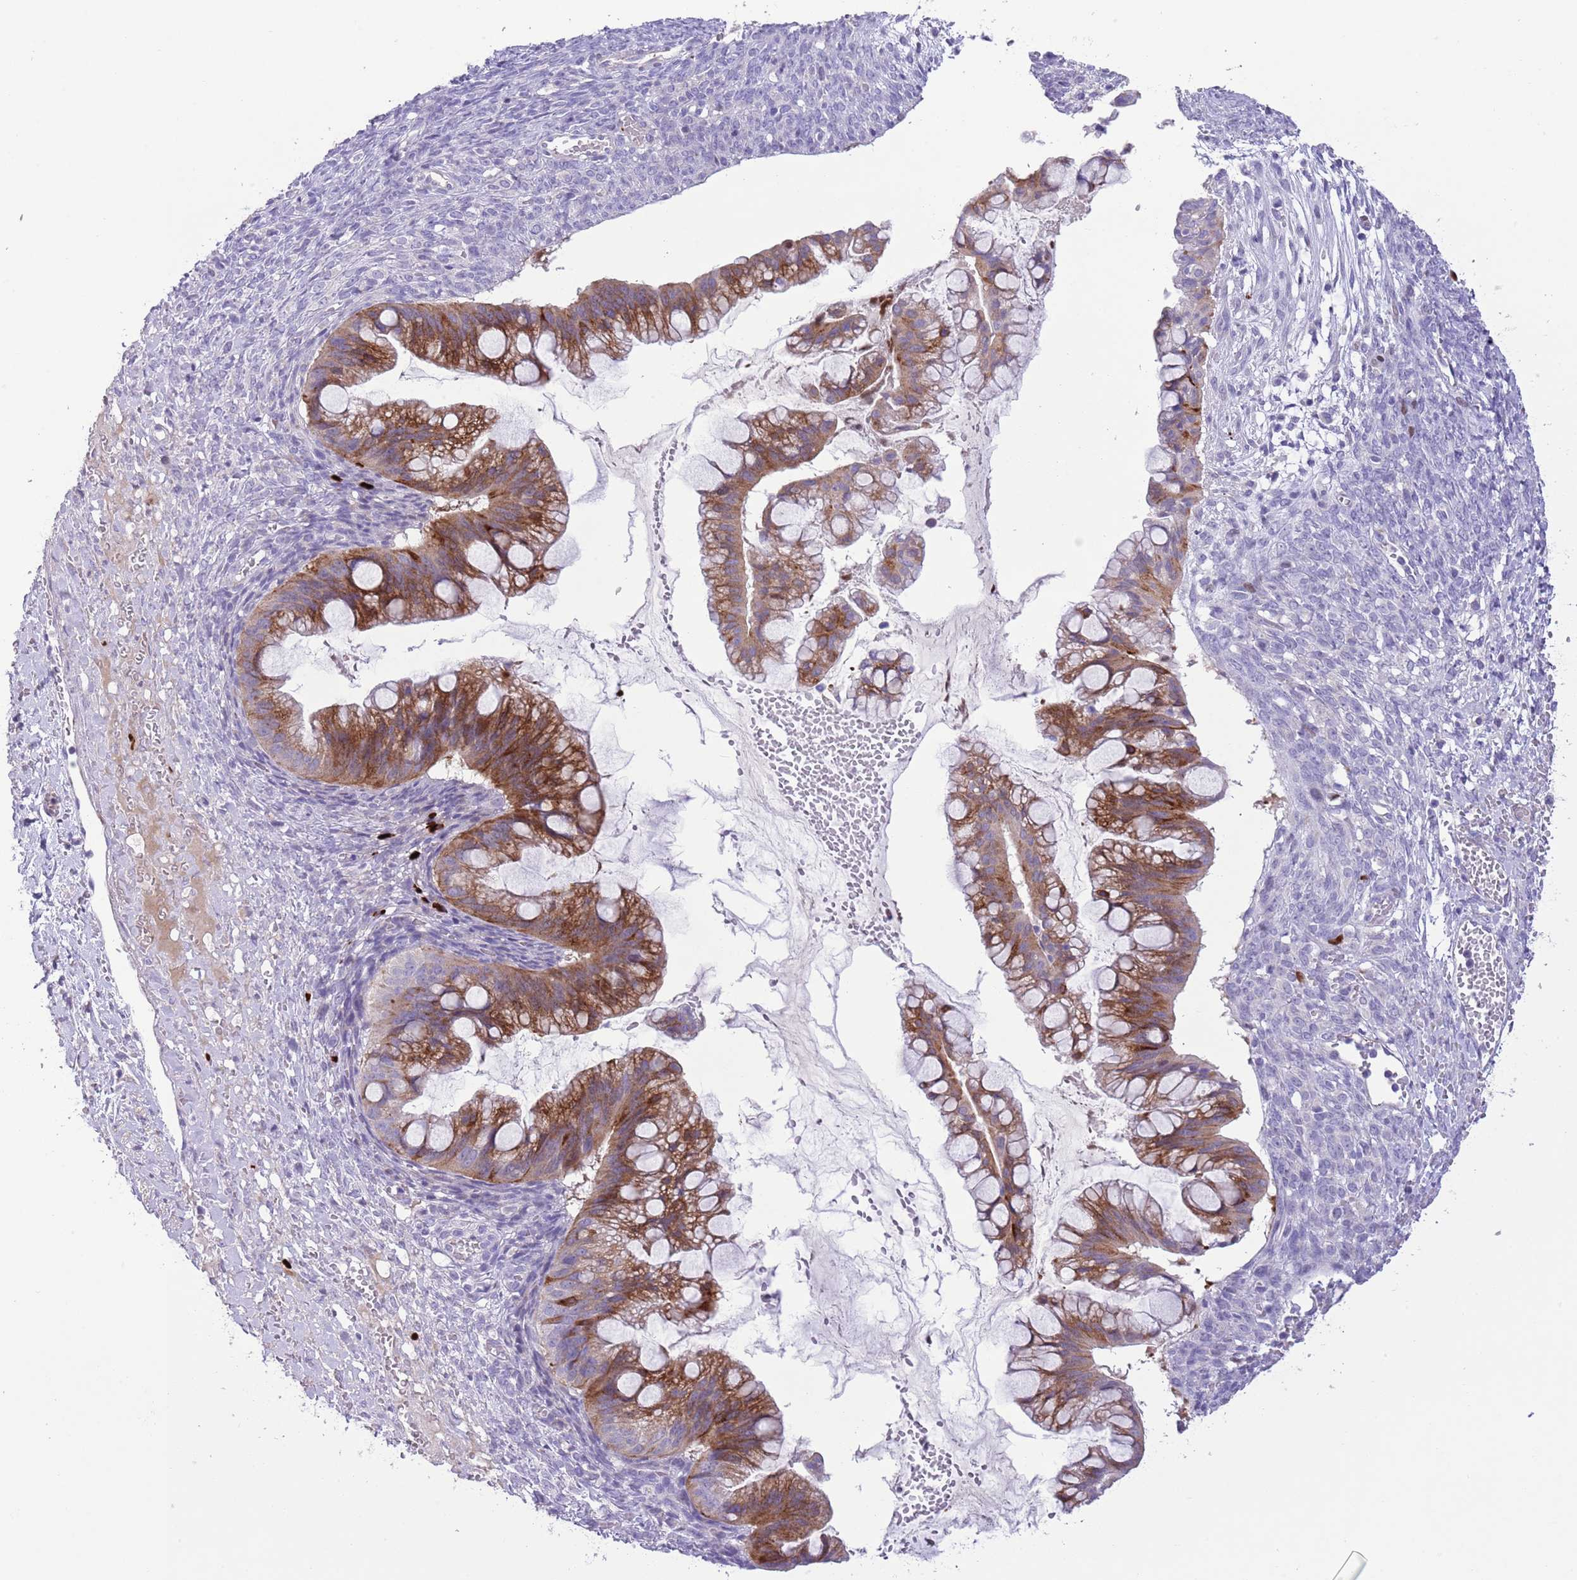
{"staining": {"intensity": "strong", "quantity": ">75%", "location": "cytoplasmic/membranous"}, "tissue": "ovarian cancer", "cell_type": "Tumor cells", "image_type": "cancer", "snomed": [{"axis": "morphology", "description": "Cystadenocarcinoma, mucinous, NOS"}, {"axis": "topography", "description": "Ovary"}], "caption": "About >75% of tumor cells in human mucinous cystadenocarcinoma (ovarian) display strong cytoplasmic/membranous protein positivity as visualized by brown immunohistochemical staining.", "gene": "CLEC2A", "patient": {"sex": "female", "age": 73}}